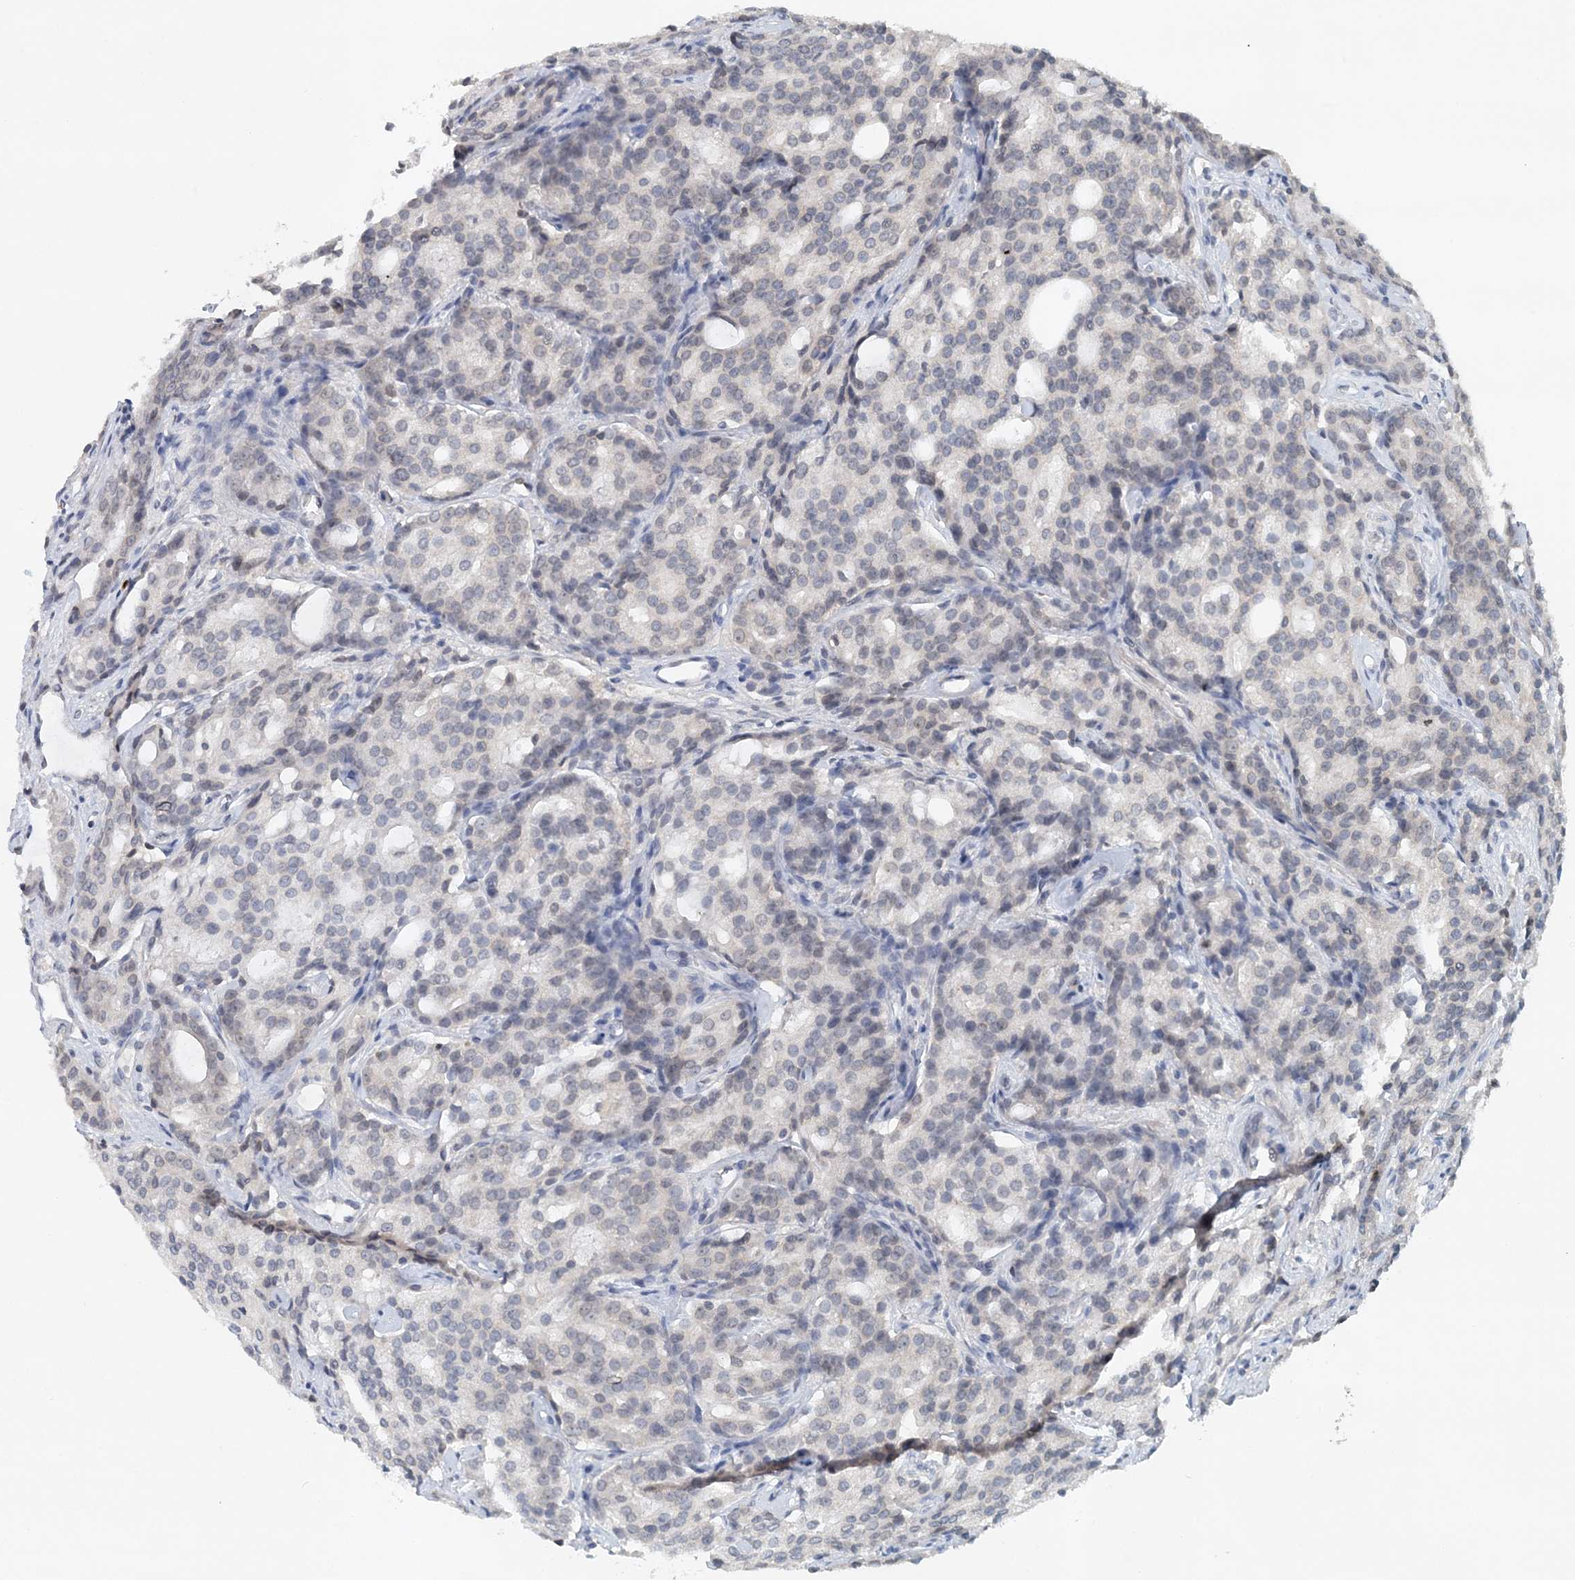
{"staining": {"intensity": "negative", "quantity": "none", "location": "none"}, "tissue": "prostate cancer", "cell_type": "Tumor cells", "image_type": "cancer", "snomed": [{"axis": "morphology", "description": "Adenocarcinoma, High grade"}, {"axis": "topography", "description": "Prostate"}], "caption": "Prostate adenocarcinoma (high-grade) was stained to show a protein in brown. There is no significant staining in tumor cells. (Brightfield microscopy of DAB (3,3'-diaminobenzidine) immunohistochemistry (IHC) at high magnification).", "gene": "NUP54", "patient": {"sex": "male", "age": 72}}